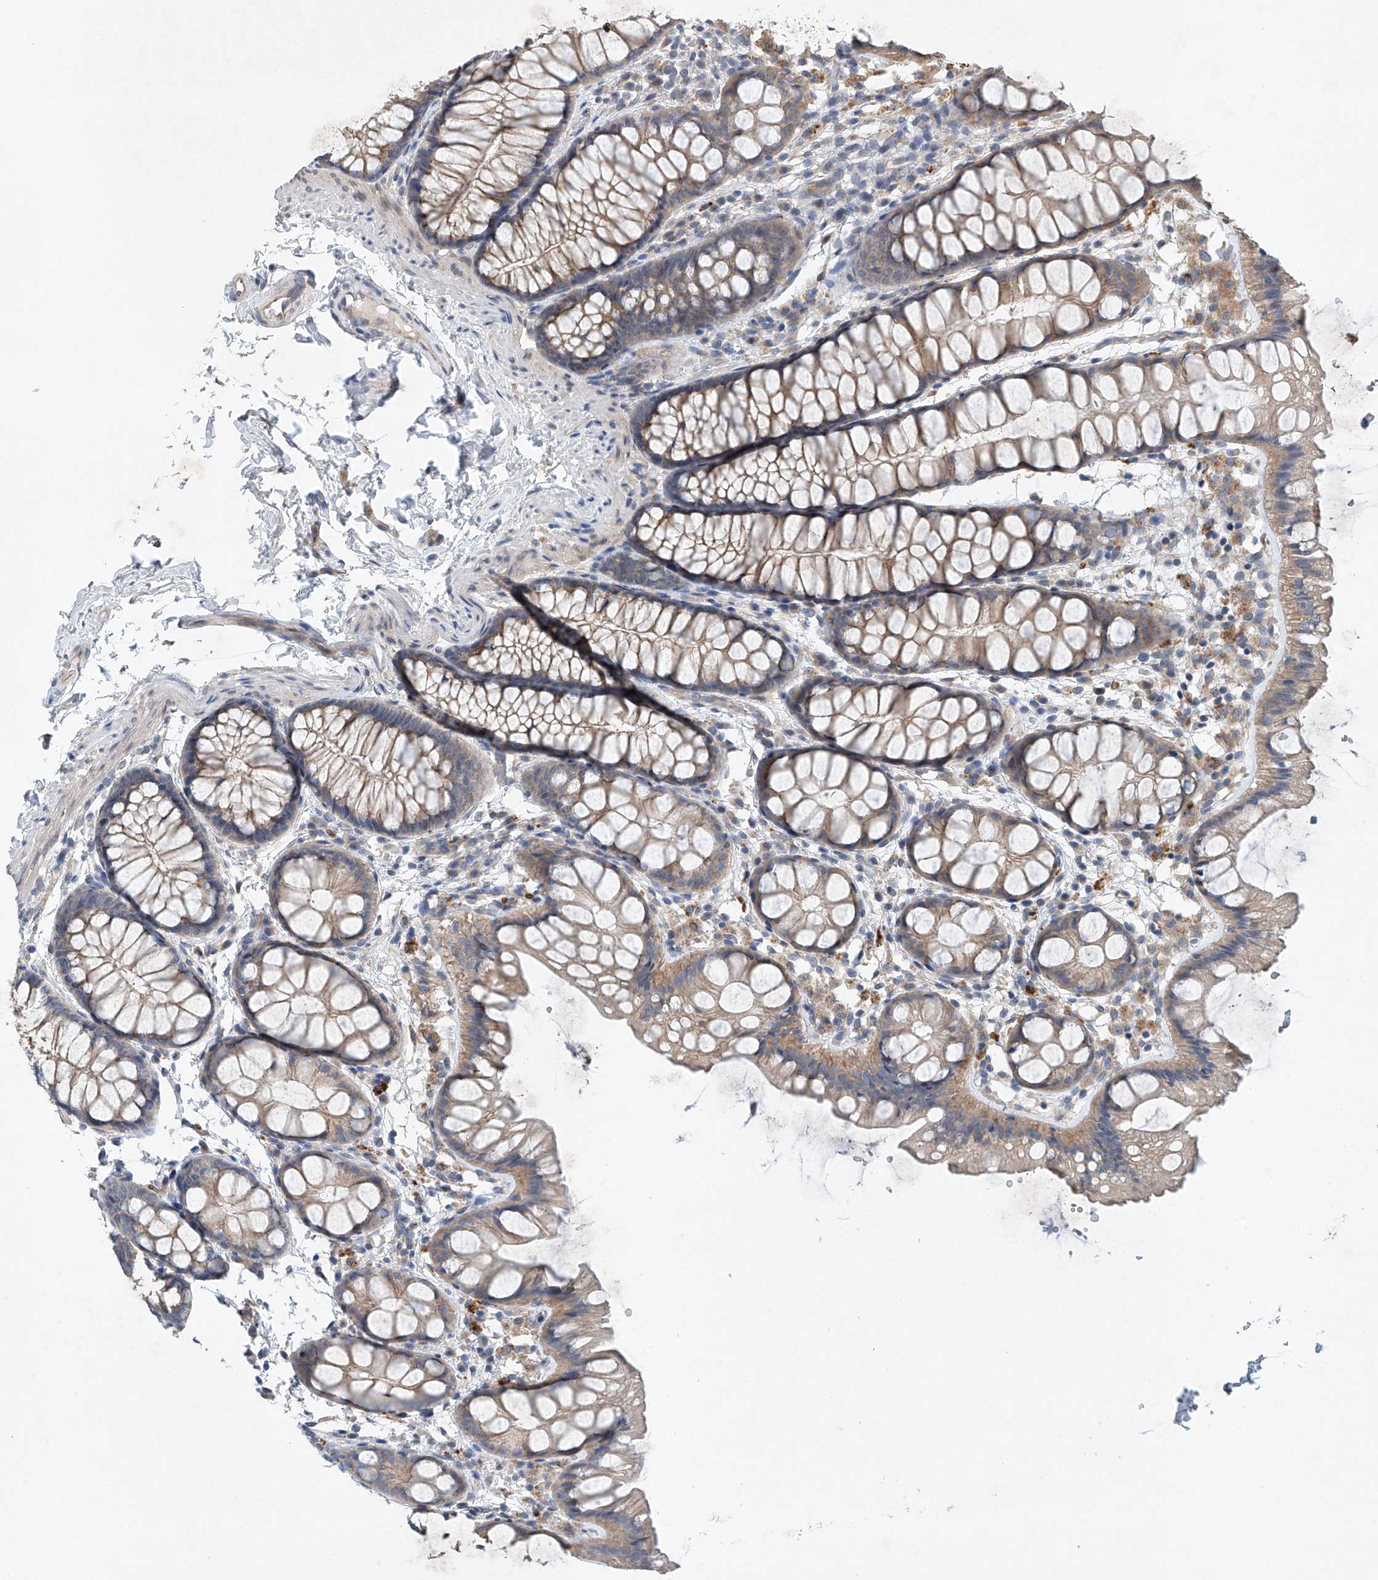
{"staining": {"intensity": "negative", "quantity": "none", "location": "none"}, "tissue": "colon", "cell_type": "Endothelial cells", "image_type": "normal", "snomed": [{"axis": "morphology", "description": "Normal tissue, NOS"}, {"axis": "topography", "description": "Colon"}], "caption": "Immunohistochemical staining of unremarkable human colon shows no significant staining in endothelial cells. Brightfield microscopy of immunohistochemistry (IHC) stained with DAB (brown) and hematoxylin (blue), captured at high magnification.", "gene": "CEP85L", "patient": {"sex": "male", "age": 47}}